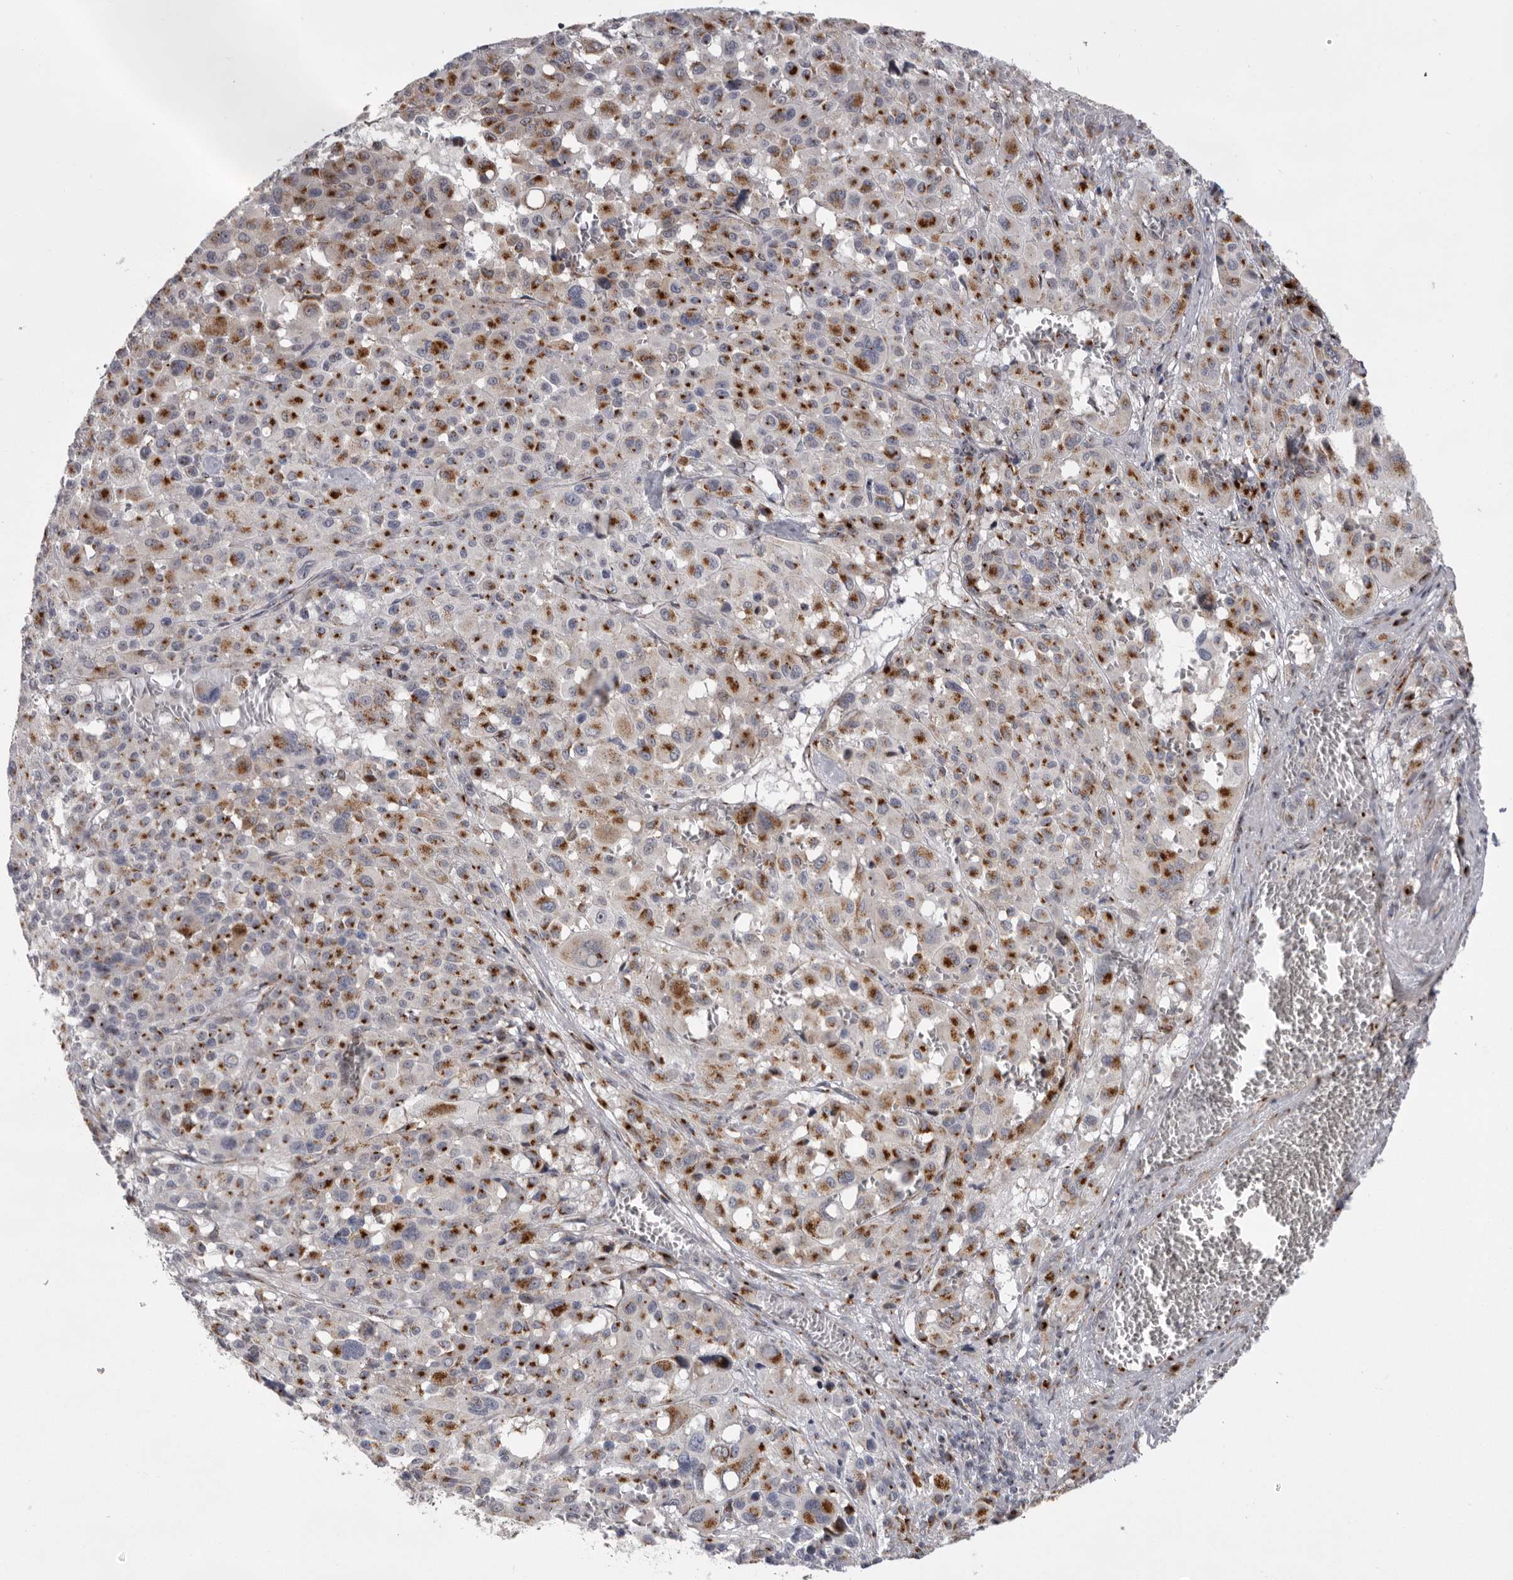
{"staining": {"intensity": "moderate", "quantity": ">75%", "location": "cytoplasmic/membranous"}, "tissue": "melanoma", "cell_type": "Tumor cells", "image_type": "cancer", "snomed": [{"axis": "morphology", "description": "Malignant melanoma, Metastatic site"}, {"axis": "topography", "description": "Skin"}], "caption": "Protein staining by IHC exhibits moderate cytoplasmic/membranous positivity in about >75% of tumor cells in melanoma.", "gene": "WDR47", "patient": {"sex": "female", "age": 74}}